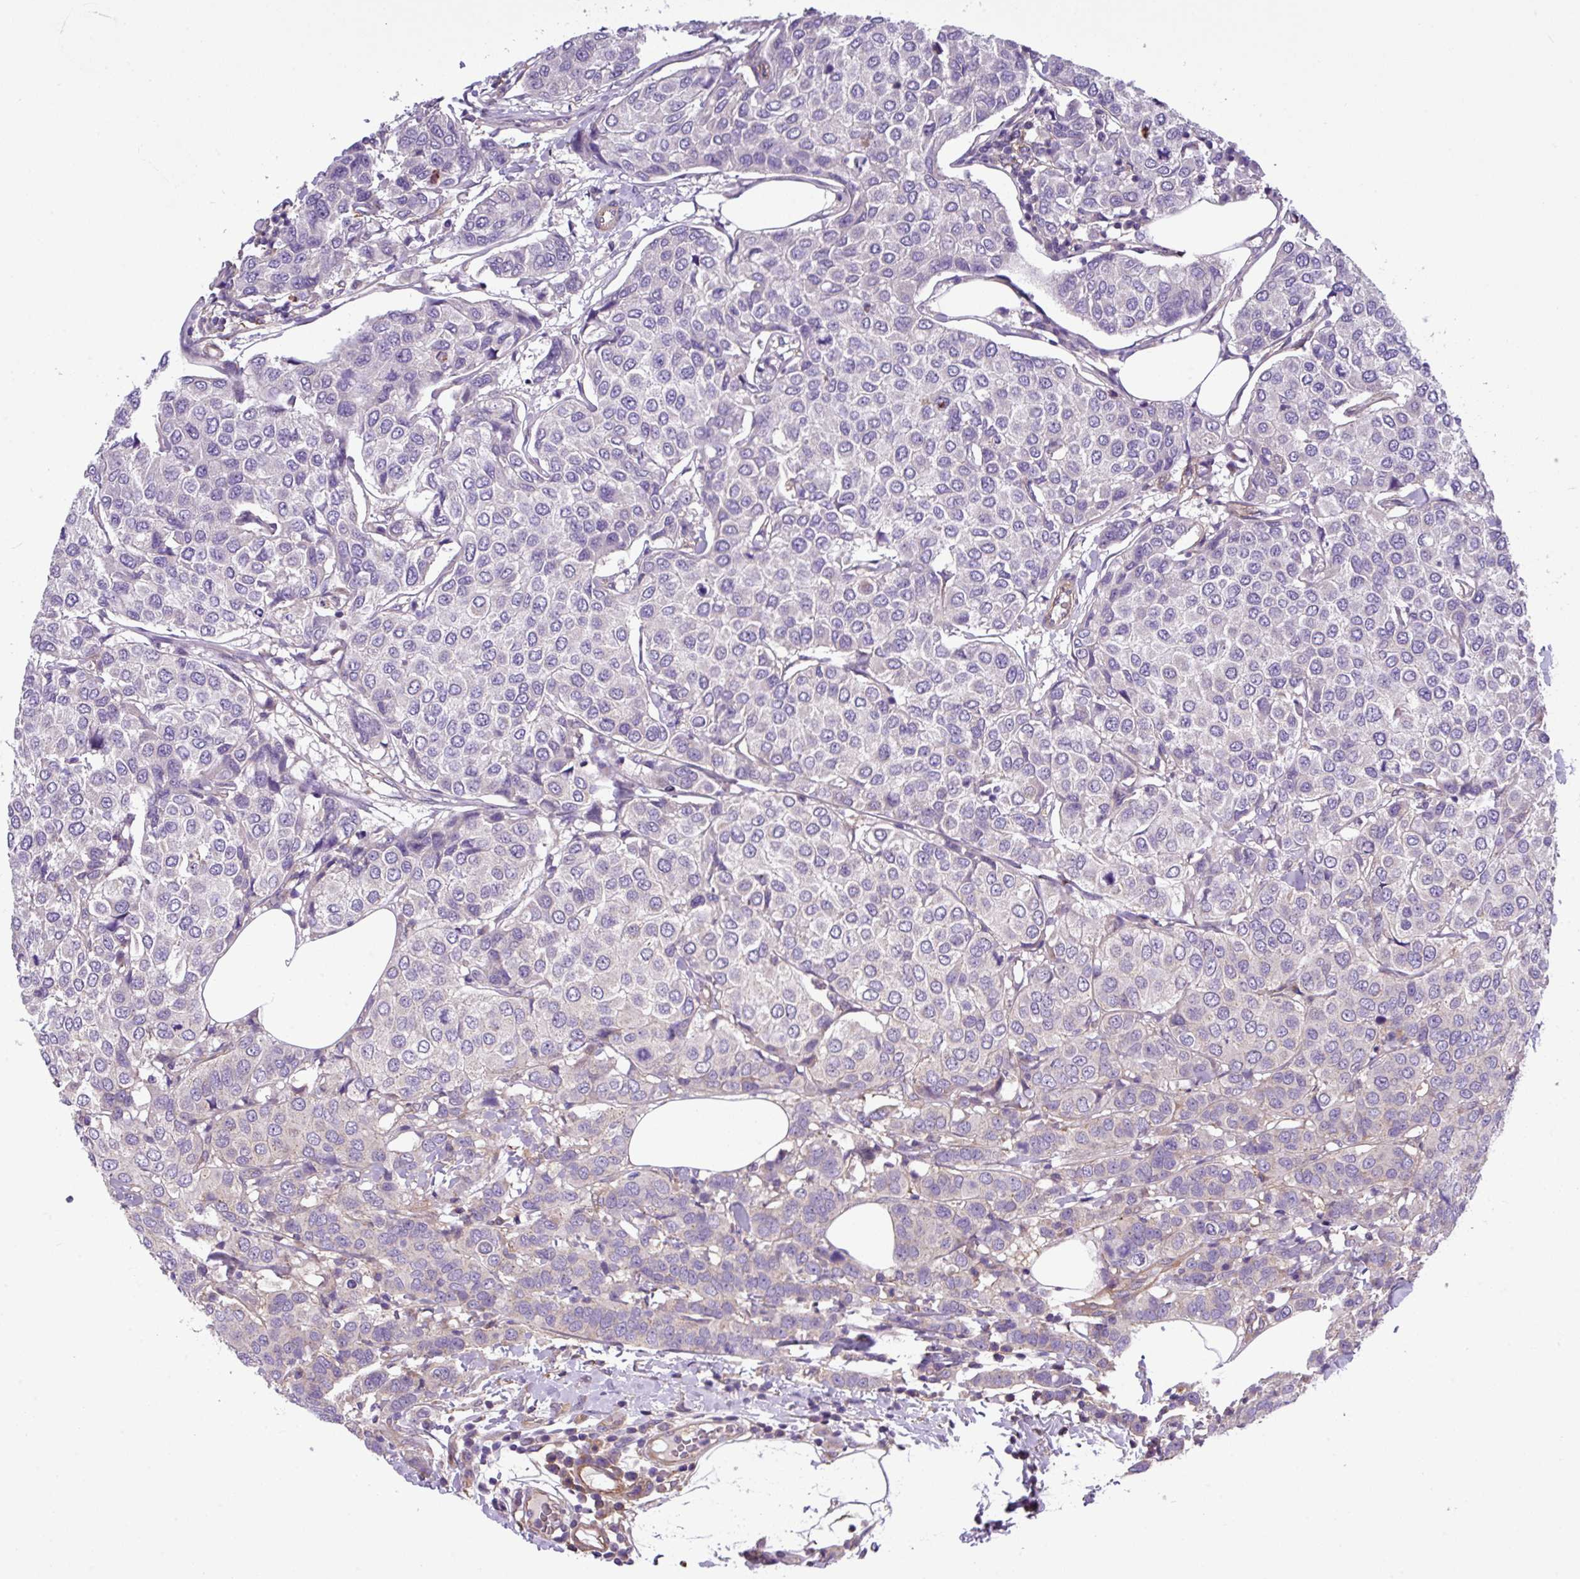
{"staining": {"intensity": "negative", "quantity": "none", "location": "none"}, "tissue": "breast cancer", "cell_type": "Tumor cells", "image_type": "cancer", "snomed": [{"axis": "morphology", "description": "Duct carcinoma"}, {"axis": "topography", "description": "Breast"}], "caption": "The photomicrograph exhibits no significant positivity in tumor cells of breast cancer.", "gene": "SLC23A2", "patient": {"sex": "female", "age": 55}}